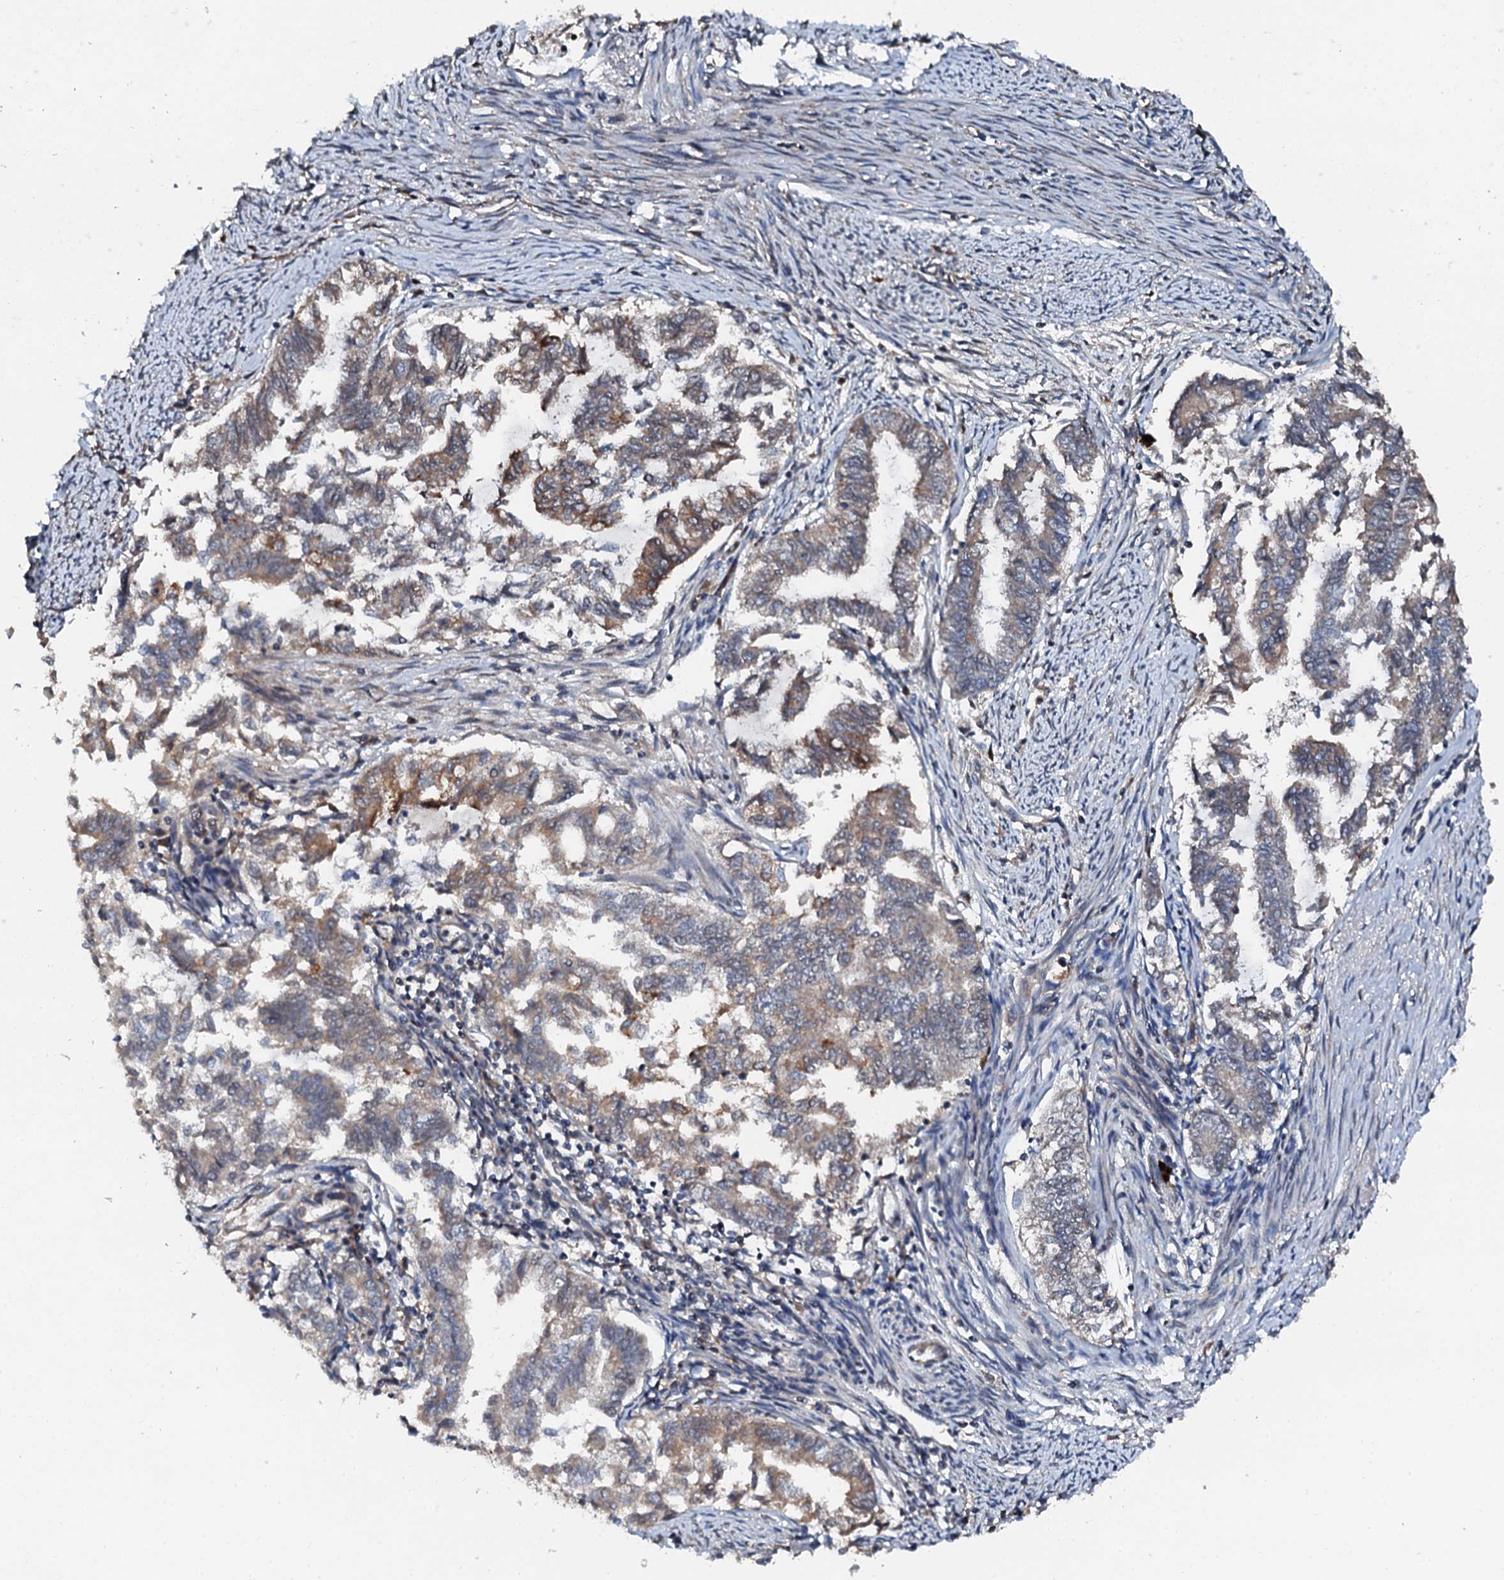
{"staining": {"intensity": "moderate", "quantity": "25%-75%", "location": "cytoplasmic/membranous"}, "tissue": "endometrial cancer", "cell_type": "Tumor cells", "image_type": "cancer", "snomed": [{"axis": "morphology", "description": "Adenocarcinoma, NOS"}, {"axis": "topography", "description": "Endometrium"}], "caption": "This is an image of immunohistochemistry staining of endometrial adenocarcinoma, which shows moderate expression in the cytoplasmic/membranous of tumor cells.", "gene": "FLYWCH1", "patient": {"sex": "female", "age": 79}}